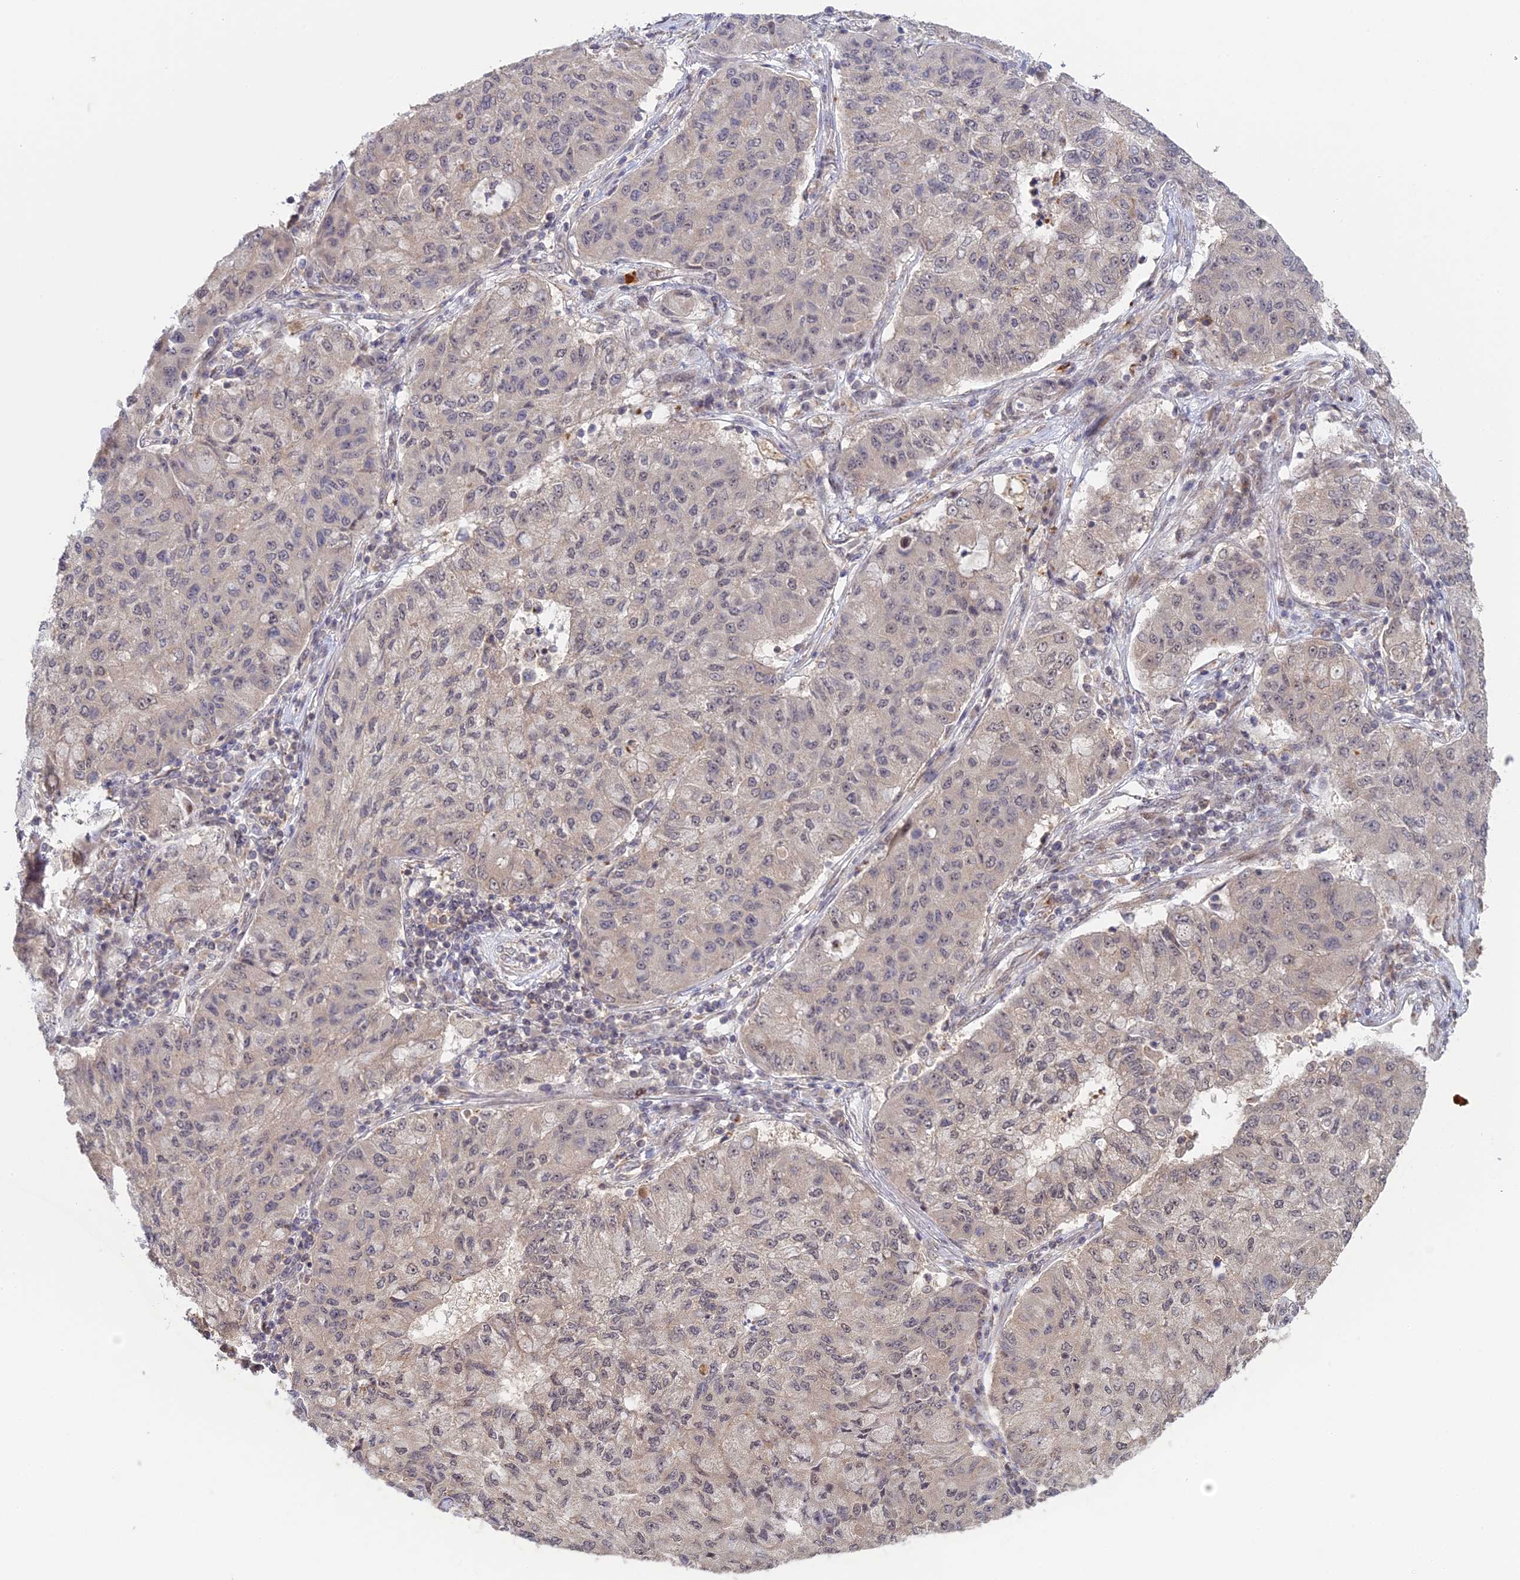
{"staining": {"intensity": "negative", "quantity": "none", "location": "none"}, "tissue": "lung cancer", "cell_type": "Tumor cells", "image_type": "cancer", "snomed": [{"axis": "morphology", "description": "Squamous cell carcinoma, NOS"}, {"axis": "topography", "description": "Lung"}], "caption": "Lung cancer (squamous cell carcinoma) stained for a protein using immunohistochemistry (IHC) shows no positivity tumor cells.", "gene": "GSKIP", "patient": {"sex": "male", "age": 74}}